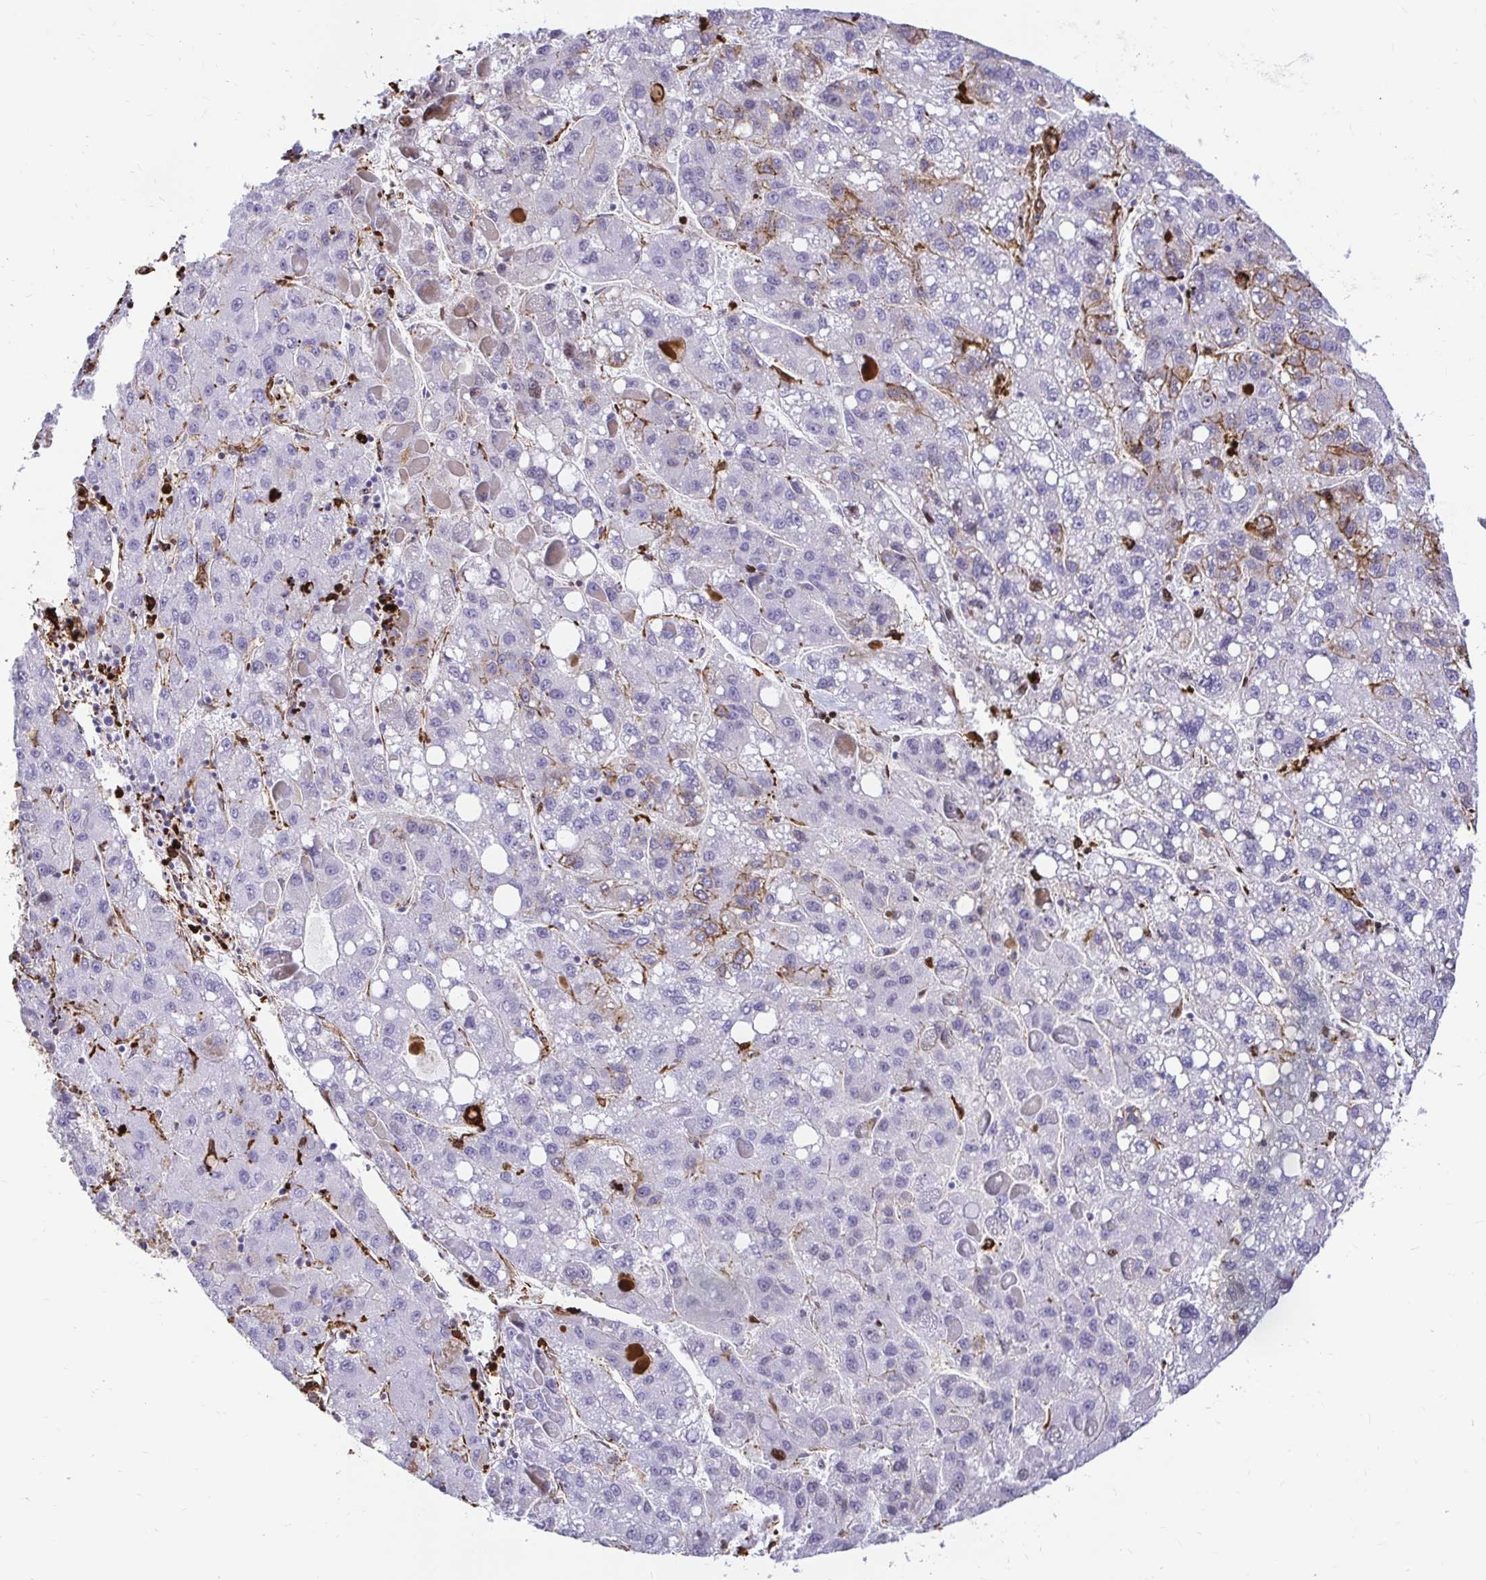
{"staining": {"intensity": "weak", "quantity": "<25%", "location": "cytoplasmic/membranous"}, "tissue": "liver cancer", "cell_type": "Tumor cells", "image_type": "cancer", "snomed": [{"axis": "morphology", "description": "Carcinoma, Hepatocellular, NOS"}, {"axis": "topography", "description": "Liver"}], "caption": "DAB (3,3'-diaminobenzidine) immunohistochemical staining of liver cancer (hepatocellular carcinoma) shows no significant staining in tumor cells.", "gene": "GSN", "patient": {"sex": "female", "age": 82}}